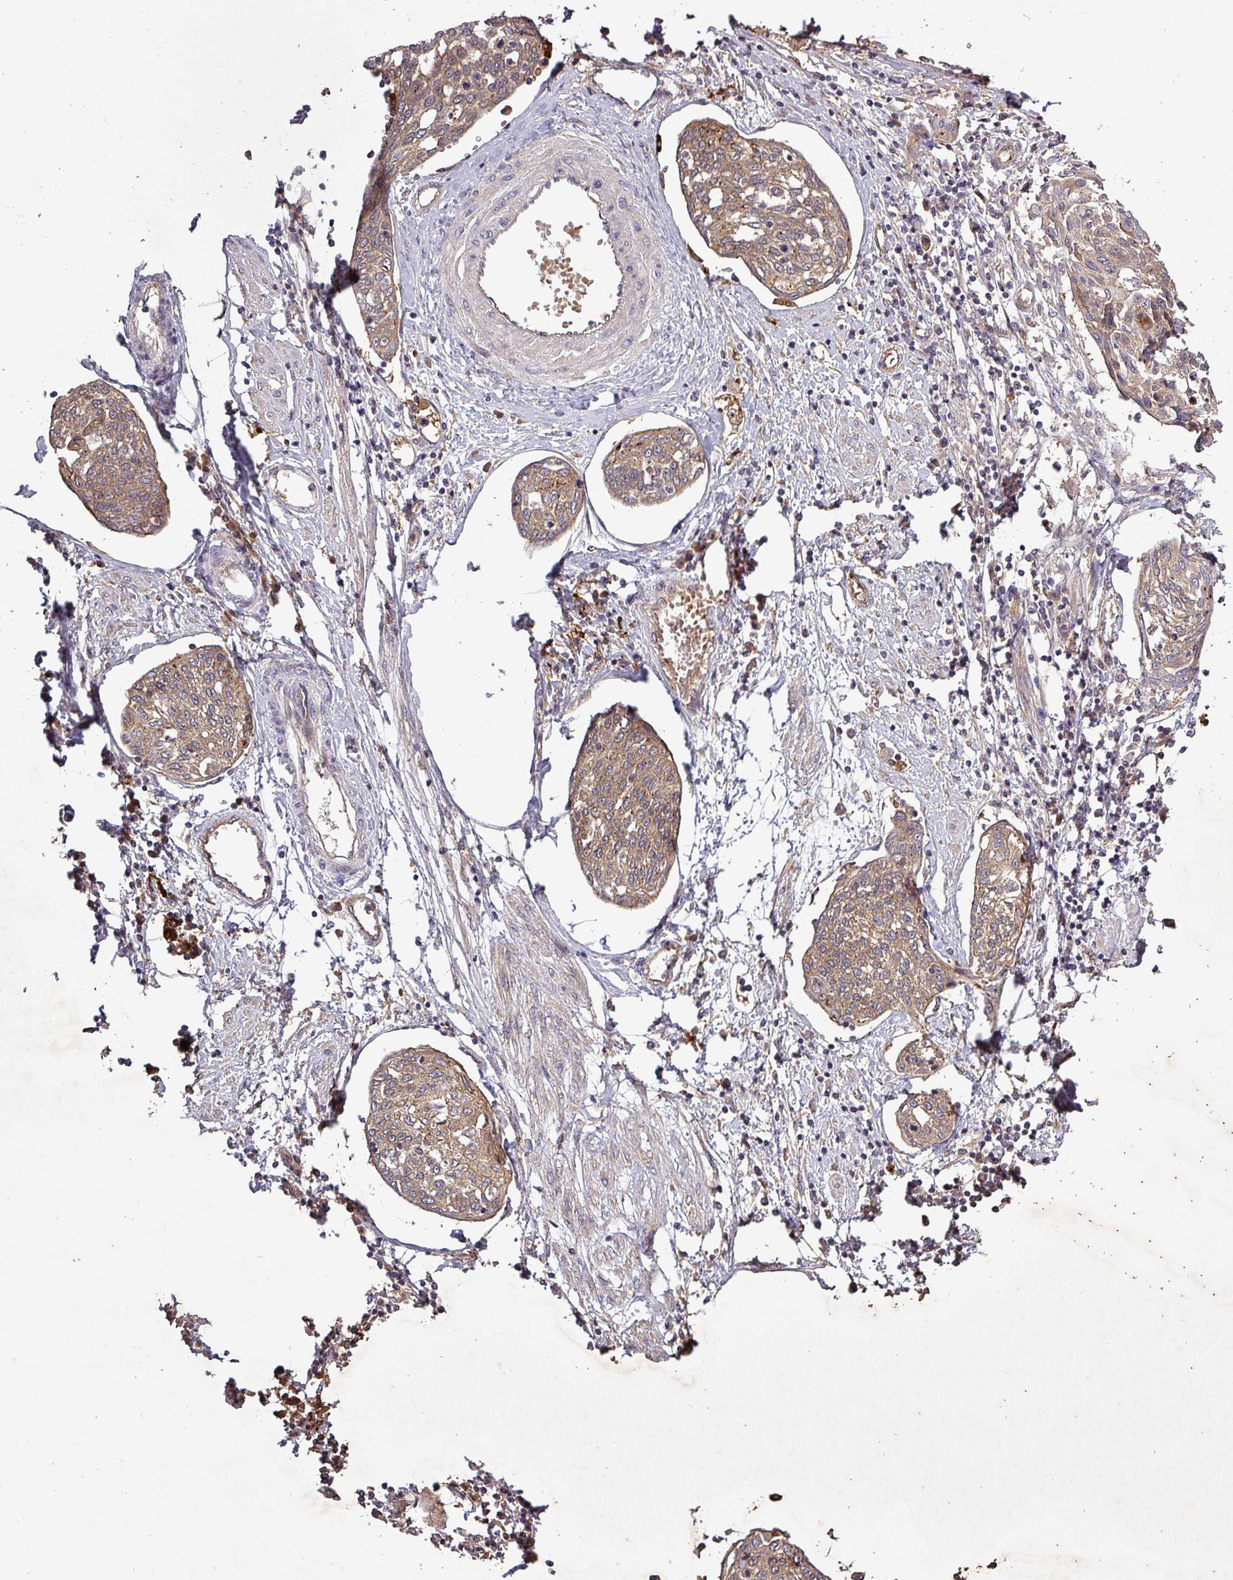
{"staining": {"intensity": "moderate", "quantity": ">75%", "location": "cytoplasmic/membranous"}, "tissue": "cervical cancer", "cell_type": "Tumor cells", "image_type": "cancer", "snomed": [{"axis": "morphology", "description": "Squamous cell carcinoma, NOS"}, {"axis": "topography", "description": "Cervix"}], "caption": "Squamous cell carcinoma (cervical) stained for a protein shows moderate cytoplasmic/membranous positivity in tumor cells. (Brightfield microscopy of DAB IHC at high magnification).", "gene": "SIRPB2", "patient": {"sex": "female", "age": 34}}